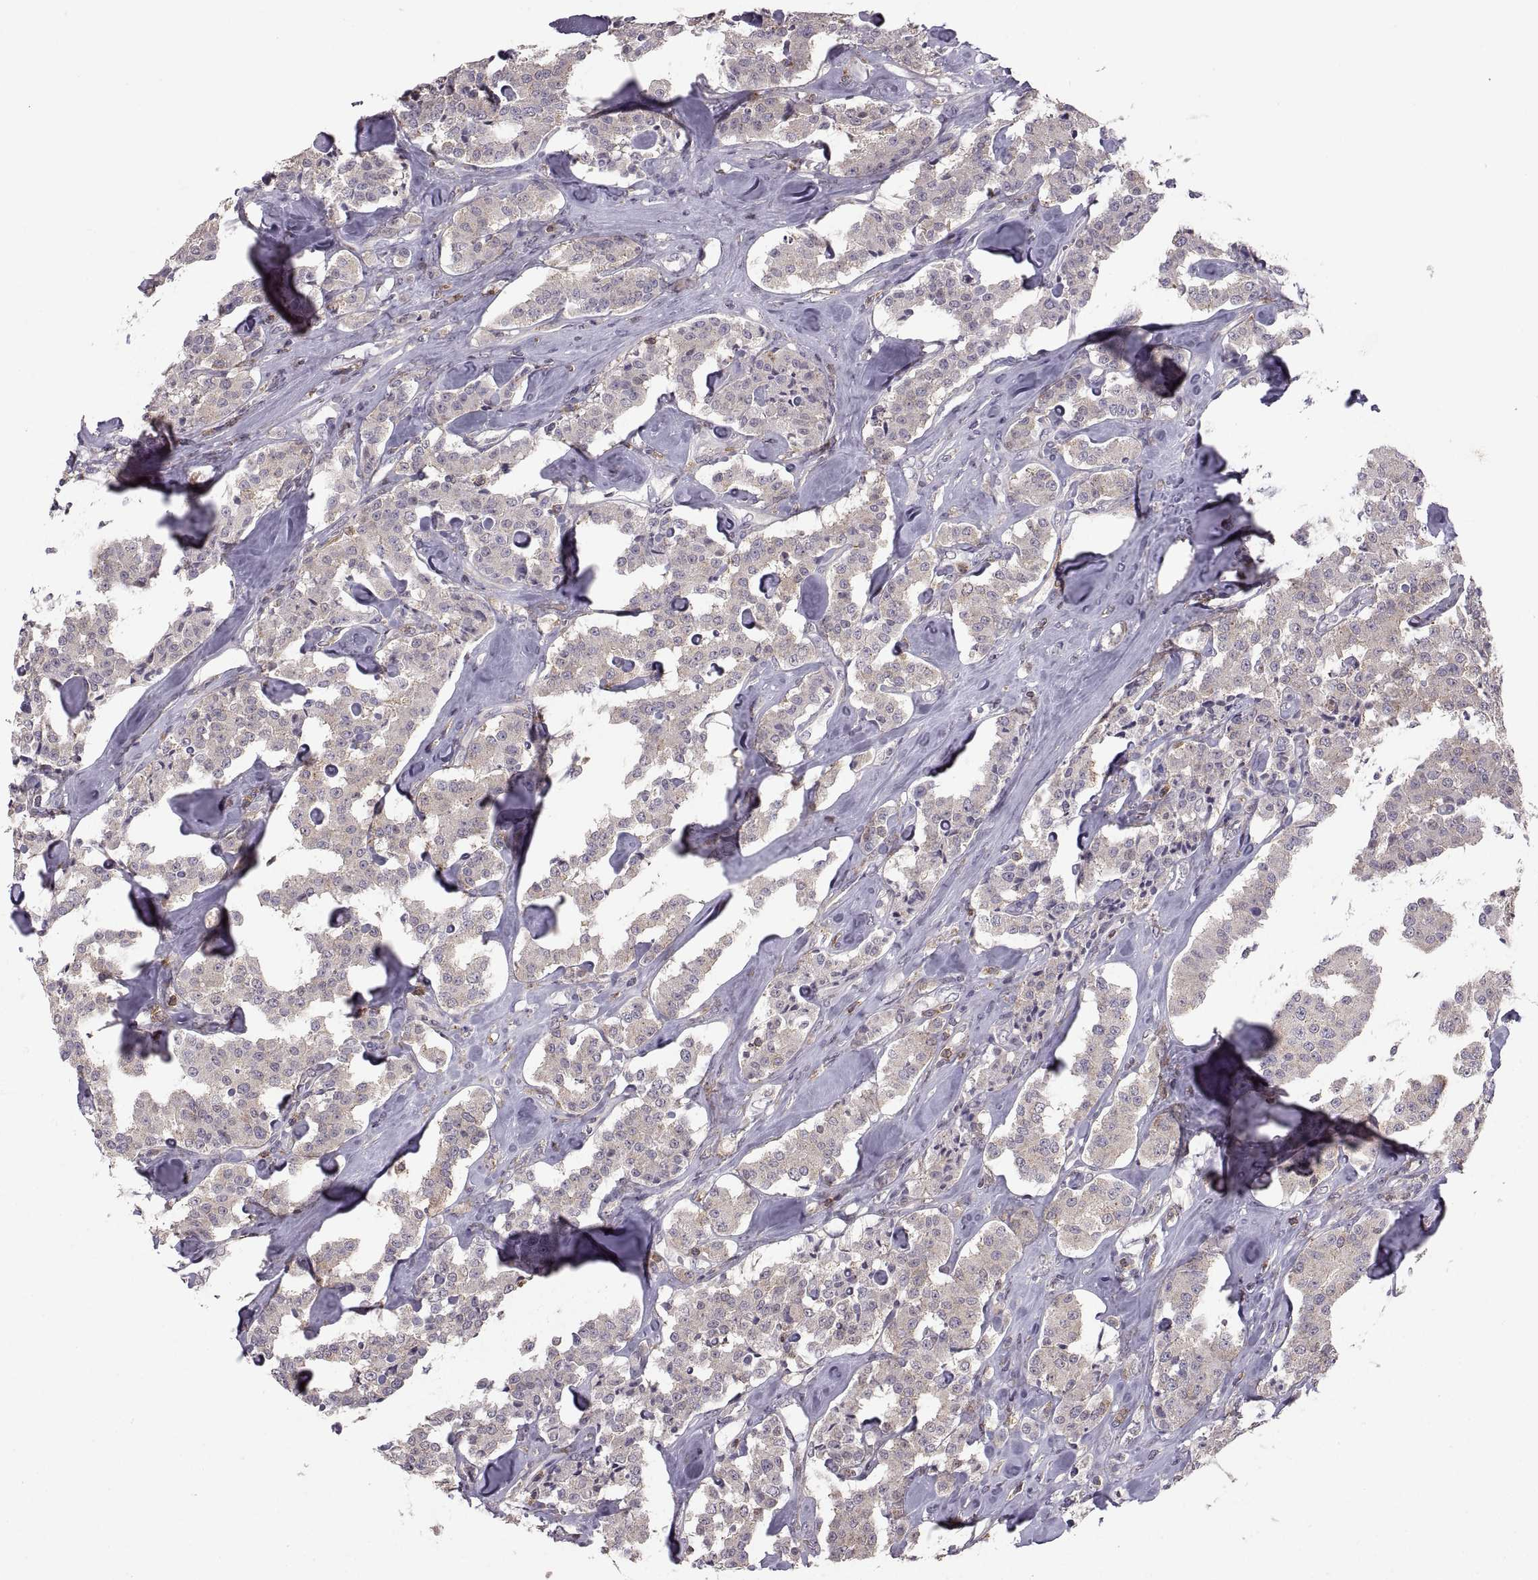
{"staining": {"intensity": "negative", "quantity": "none", "location": "none"}, "tissue": "carcinoid", "cell_type": "Tumor cells", "image_type": "cancer", "snomed": [{"axis": "morphology", "description": "Carcinoid, malignant, NOS"}, {"axis": "topography", "description": "Pancreas"}], "caption": "This is an immunohistochemistry photomicrograph of carcinoid. There is no expression in tumor cells.", "gene": "EZR", "patient": {"sex": "male", "age": 41}}